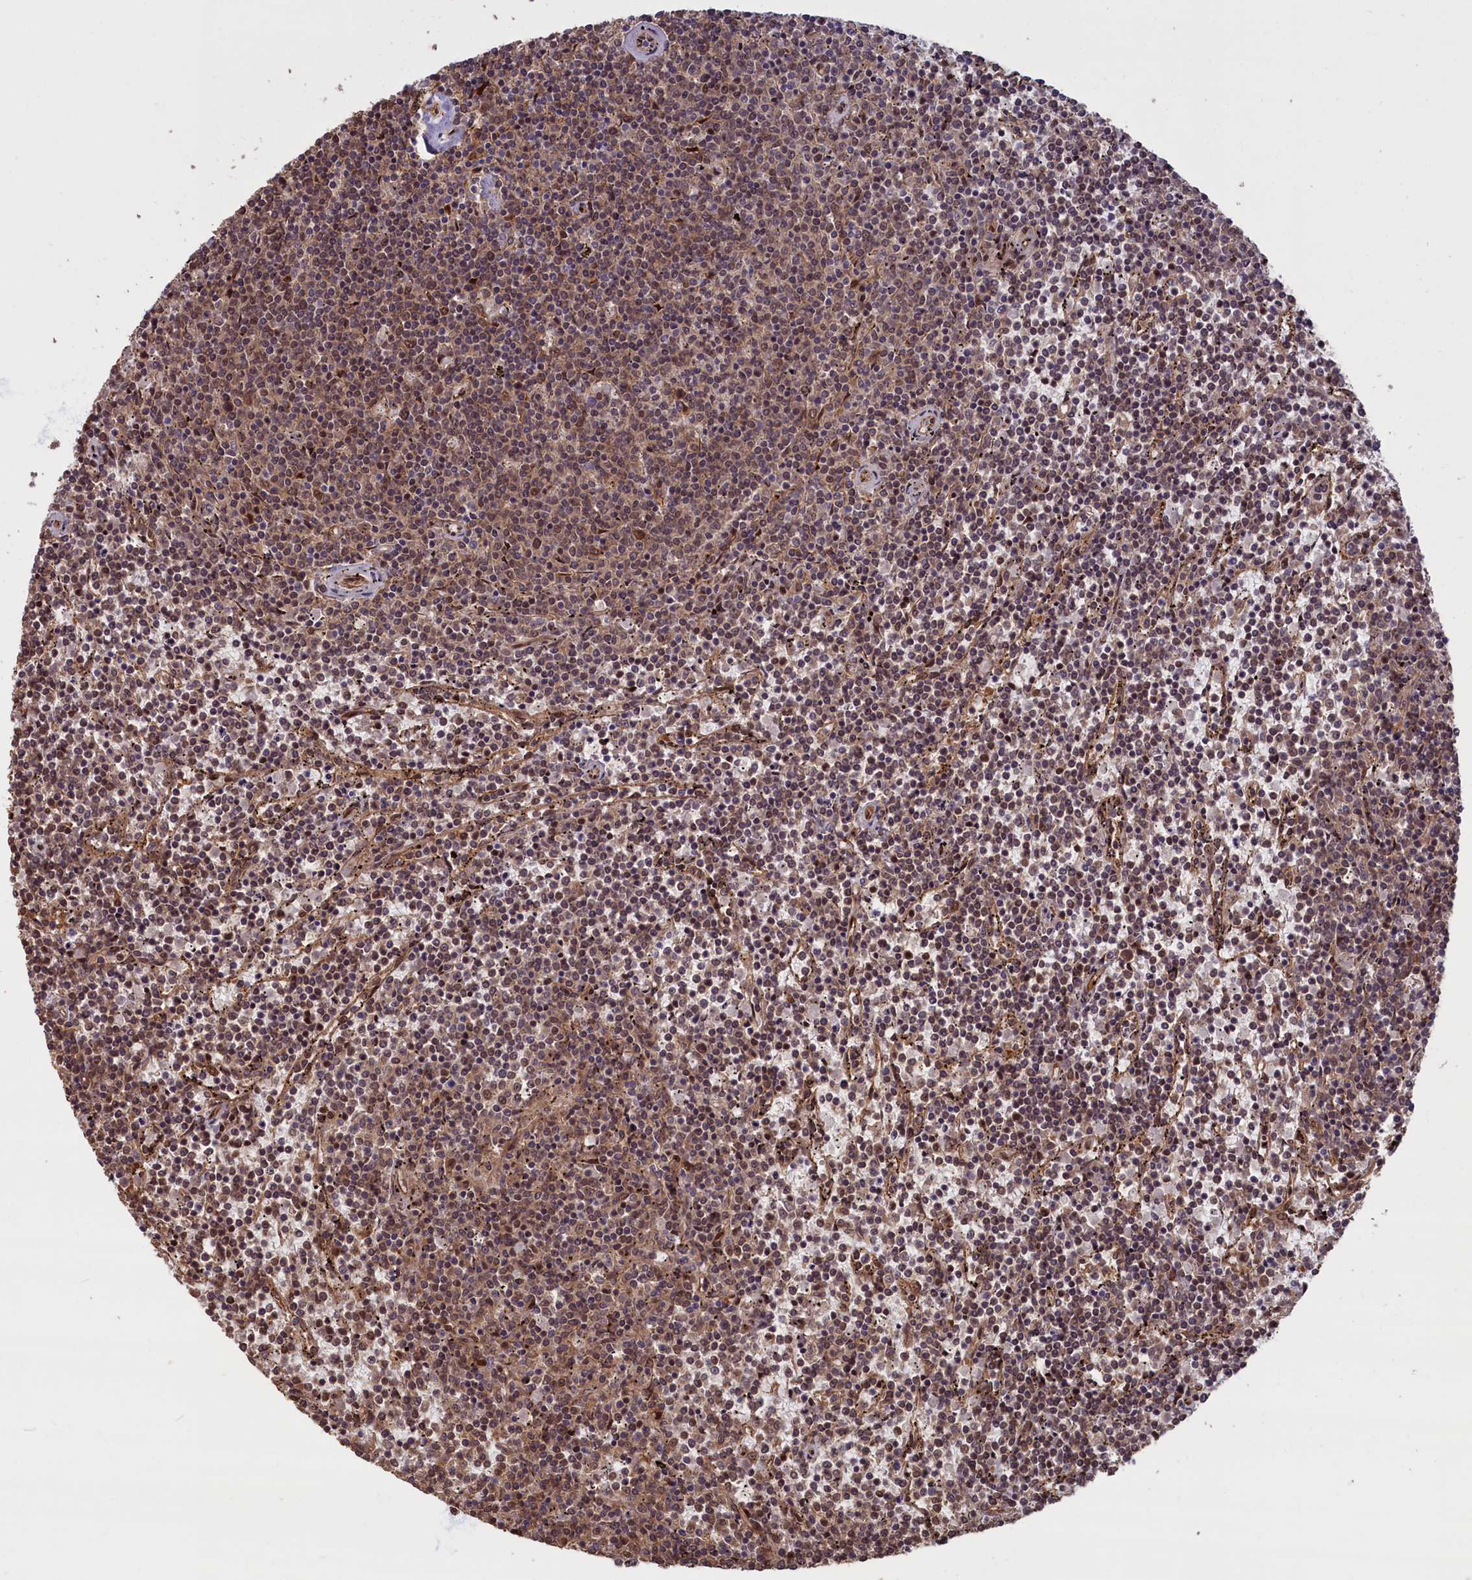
{"staining": {"intensity": "moderate", "quantity": "25%-75%", "location": "cytoplasmic/membranous,nuclear"}, "tissue": "lymphoma", "cell_type": "Tumor cells", "image_type": "cancer", "snomed": [{"axis": "morphology", "description": "Malignant lymphoma, non-Hodgkin's type, Low grade"}, {"axis": "topography", "description": "Spleen"}], "caption": "Malignant lymphoma, non-Hodgkin's type (low-grade) stained with a brown dye shows moderate cytoplasmic/membranous and nuclear positive positivity in about 25%-75% of tumor cells.", "gene": "HIF3A", "patient": {"sex": "female", "age": 50}}